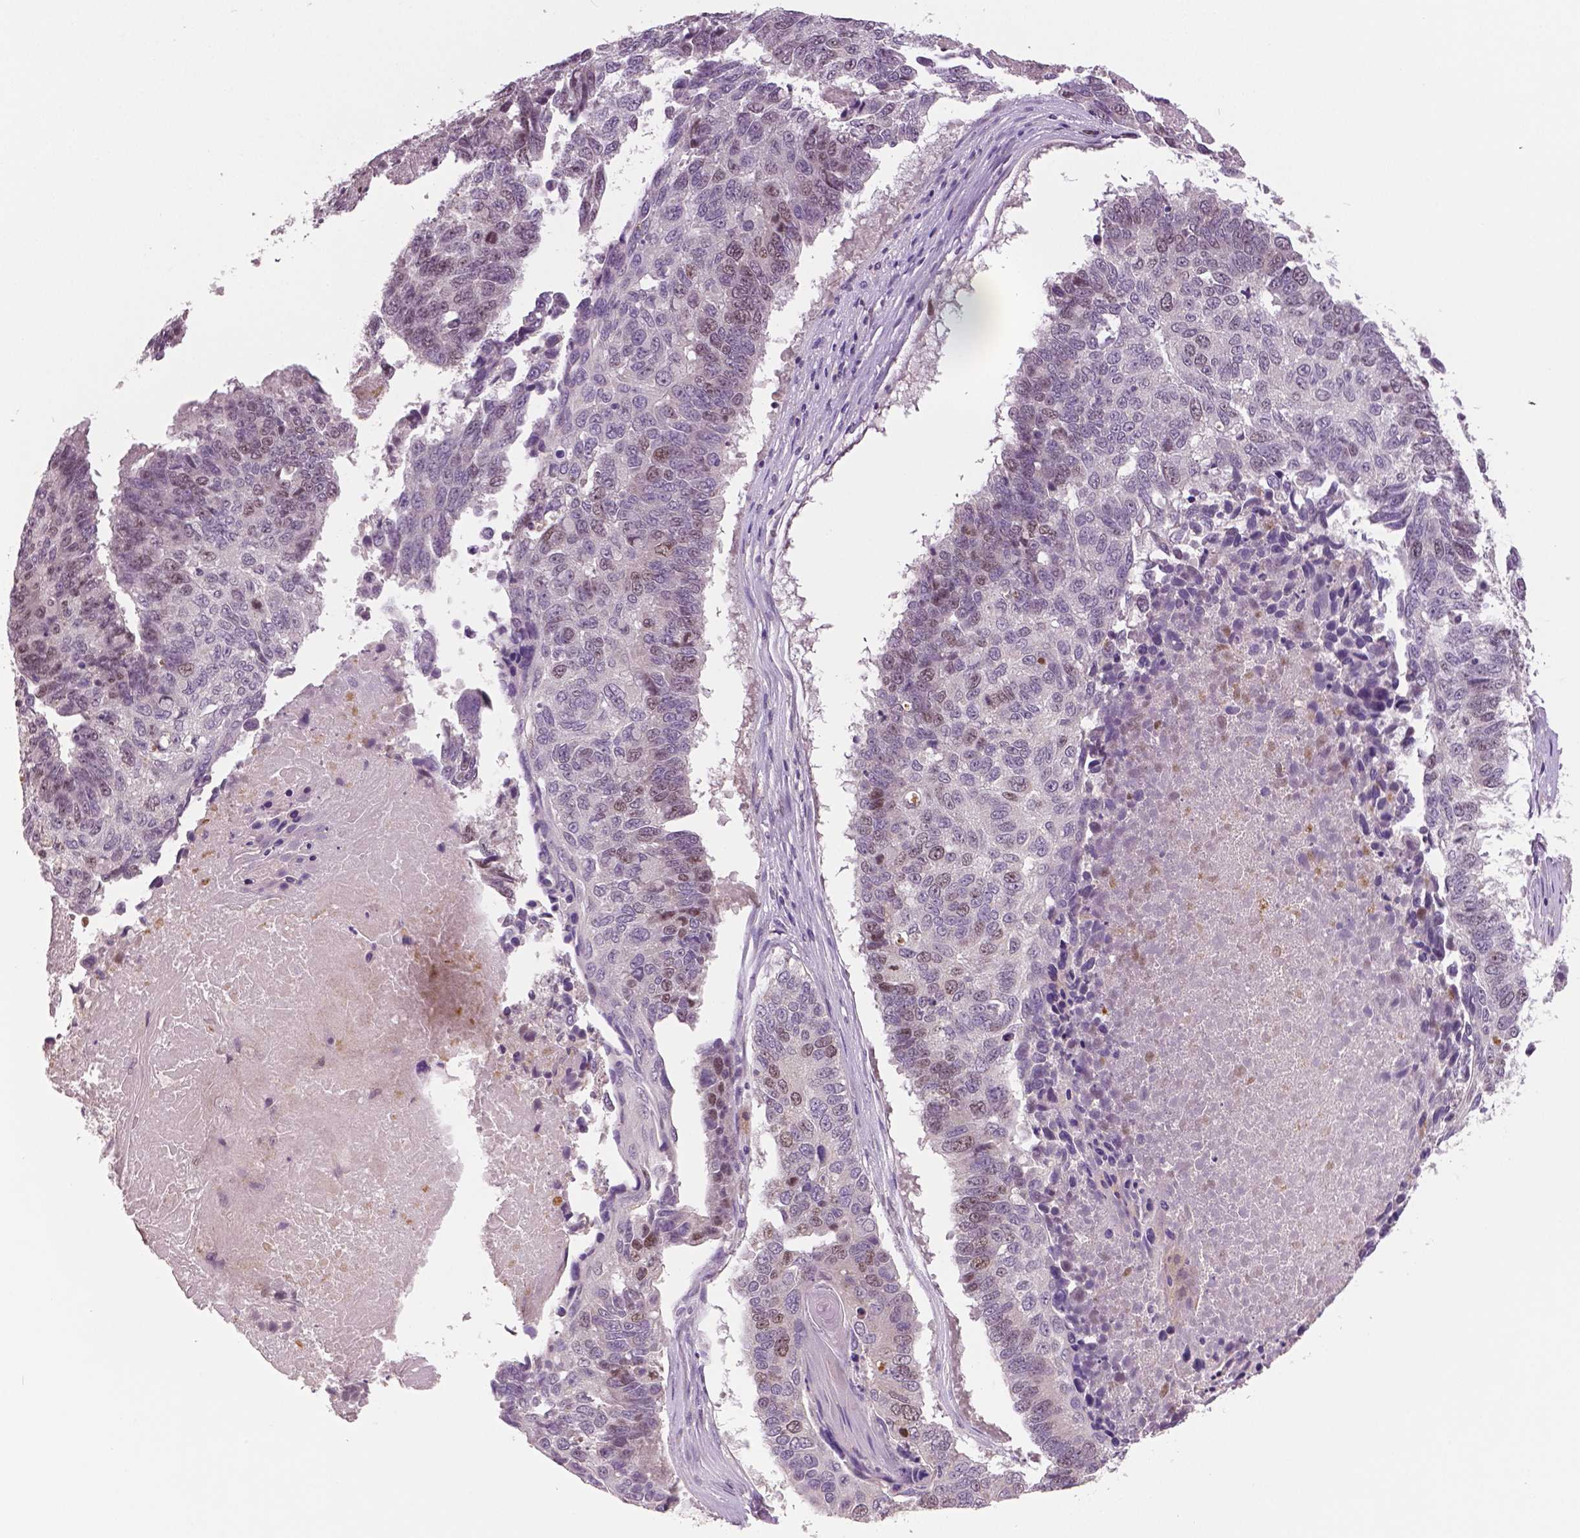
{"staining": {"intensity": "moderate", "quantity": "<25%", "location": "nuclear"}, "tissue": "lung cancer", "cell_type": "Tumor cells", "image_type": "cancer", "snomed": [{"axis": "morphology", "description": "Squamous cell carcinoma, NOS"}, {"axis": "topography", "description": "Lung"}], "caption": "The immunohistochemical stain shows moderate nuclear positivity in tumor cells of lung cancer tissue. (Stains: DAB (3,3'-diaminobenzidine) in brown, nuclei in blue, Microscopy: brightfield microscopy at high magnification).", "gene": "MKI67", "patient": {"sex": "male", "age": 73}}